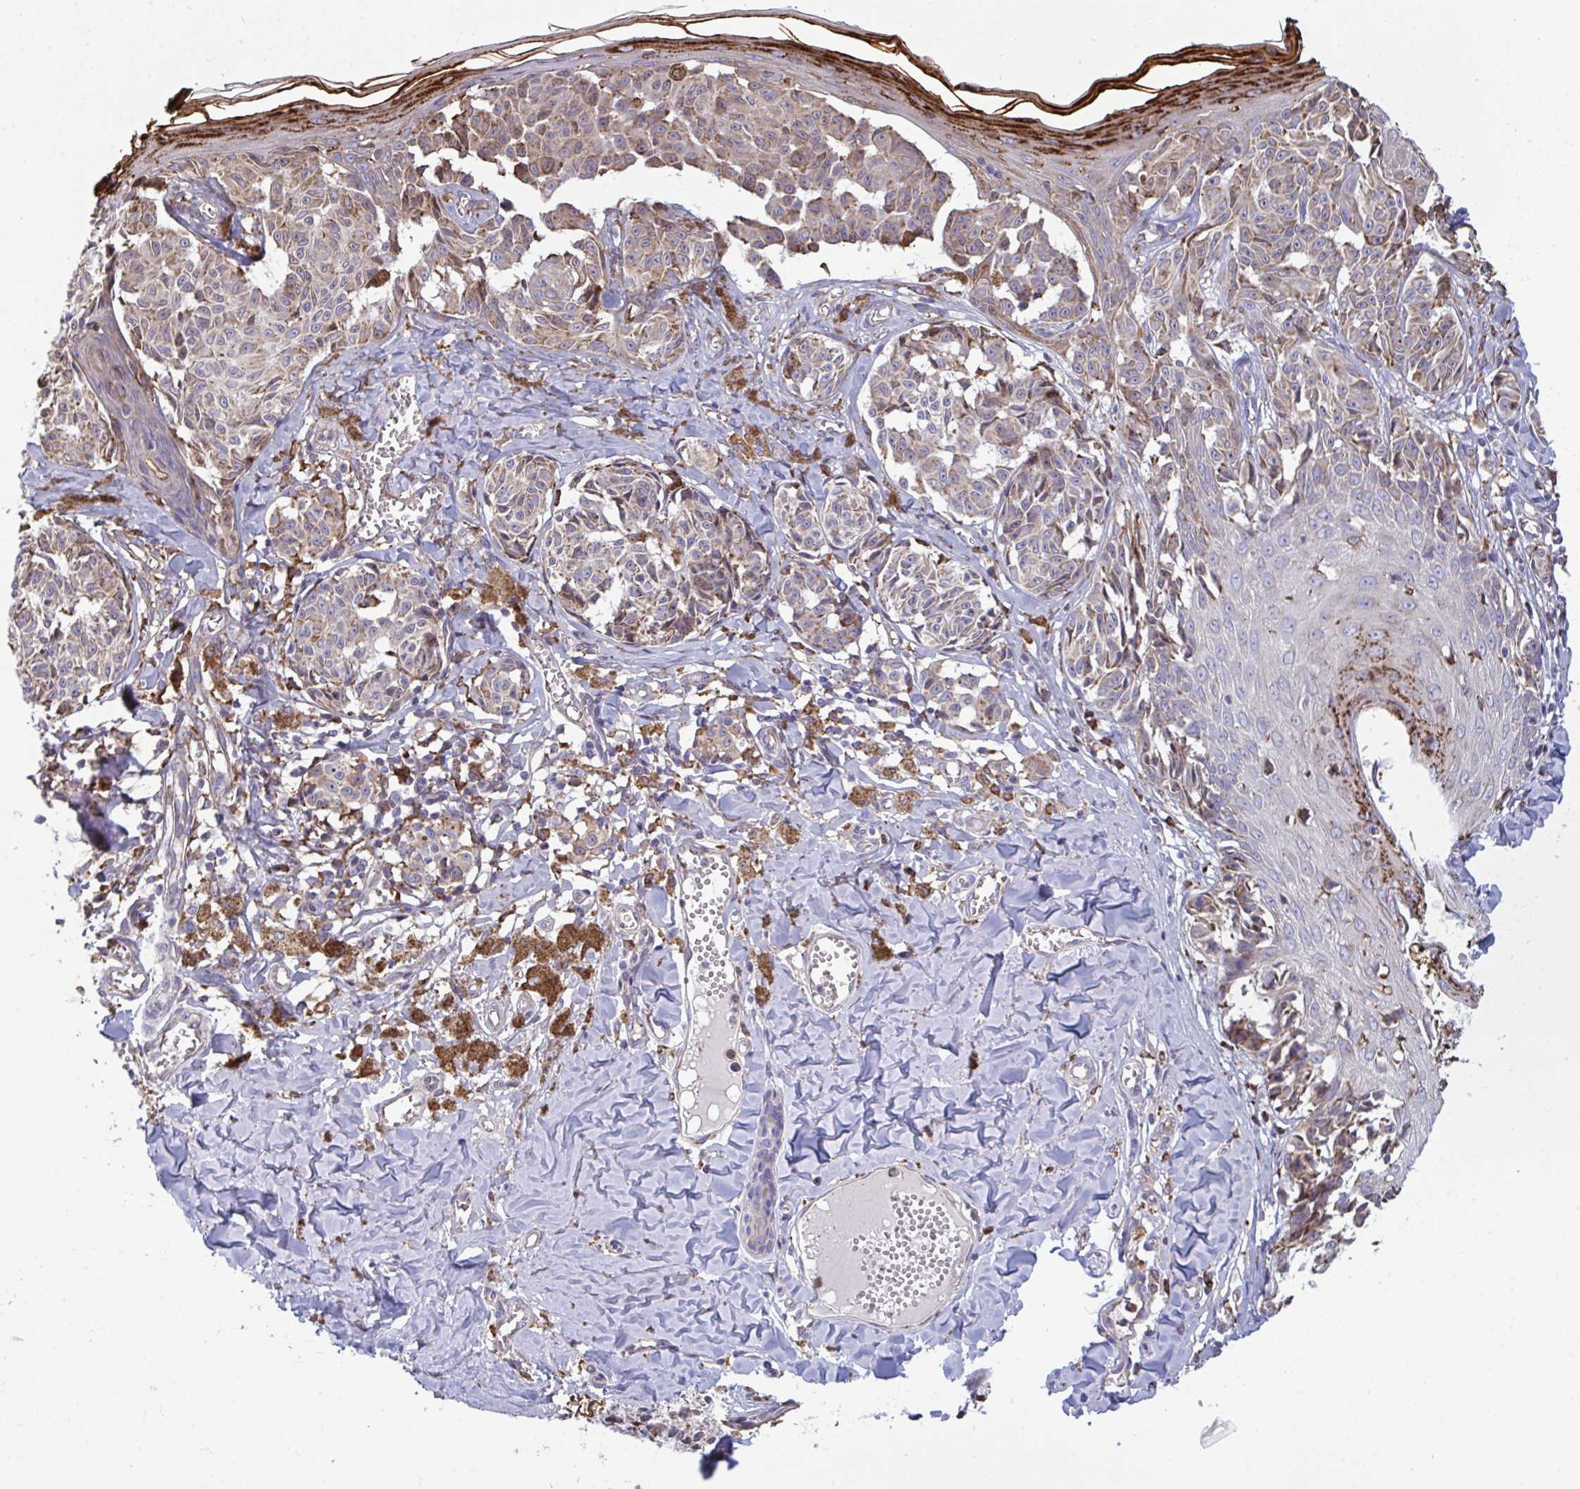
{"staining": {"intensity": "weak", "quantity": "<25%", "location": "cytoplasmic/membranous"}, "tissue": "melanoma", "cell_type": "Tumor cells", "image_type": "cancer", "snomed": [{"axis": "morphology", "description": "Malignant melanoma, NOS"}, {"axis": "topography", "description": "Skin"}], "caption": "There is no significant positivity in tumor cells of malignant melanoma.", "gene": "MYMK", "patient": {"sex": "female", "age": 43}}